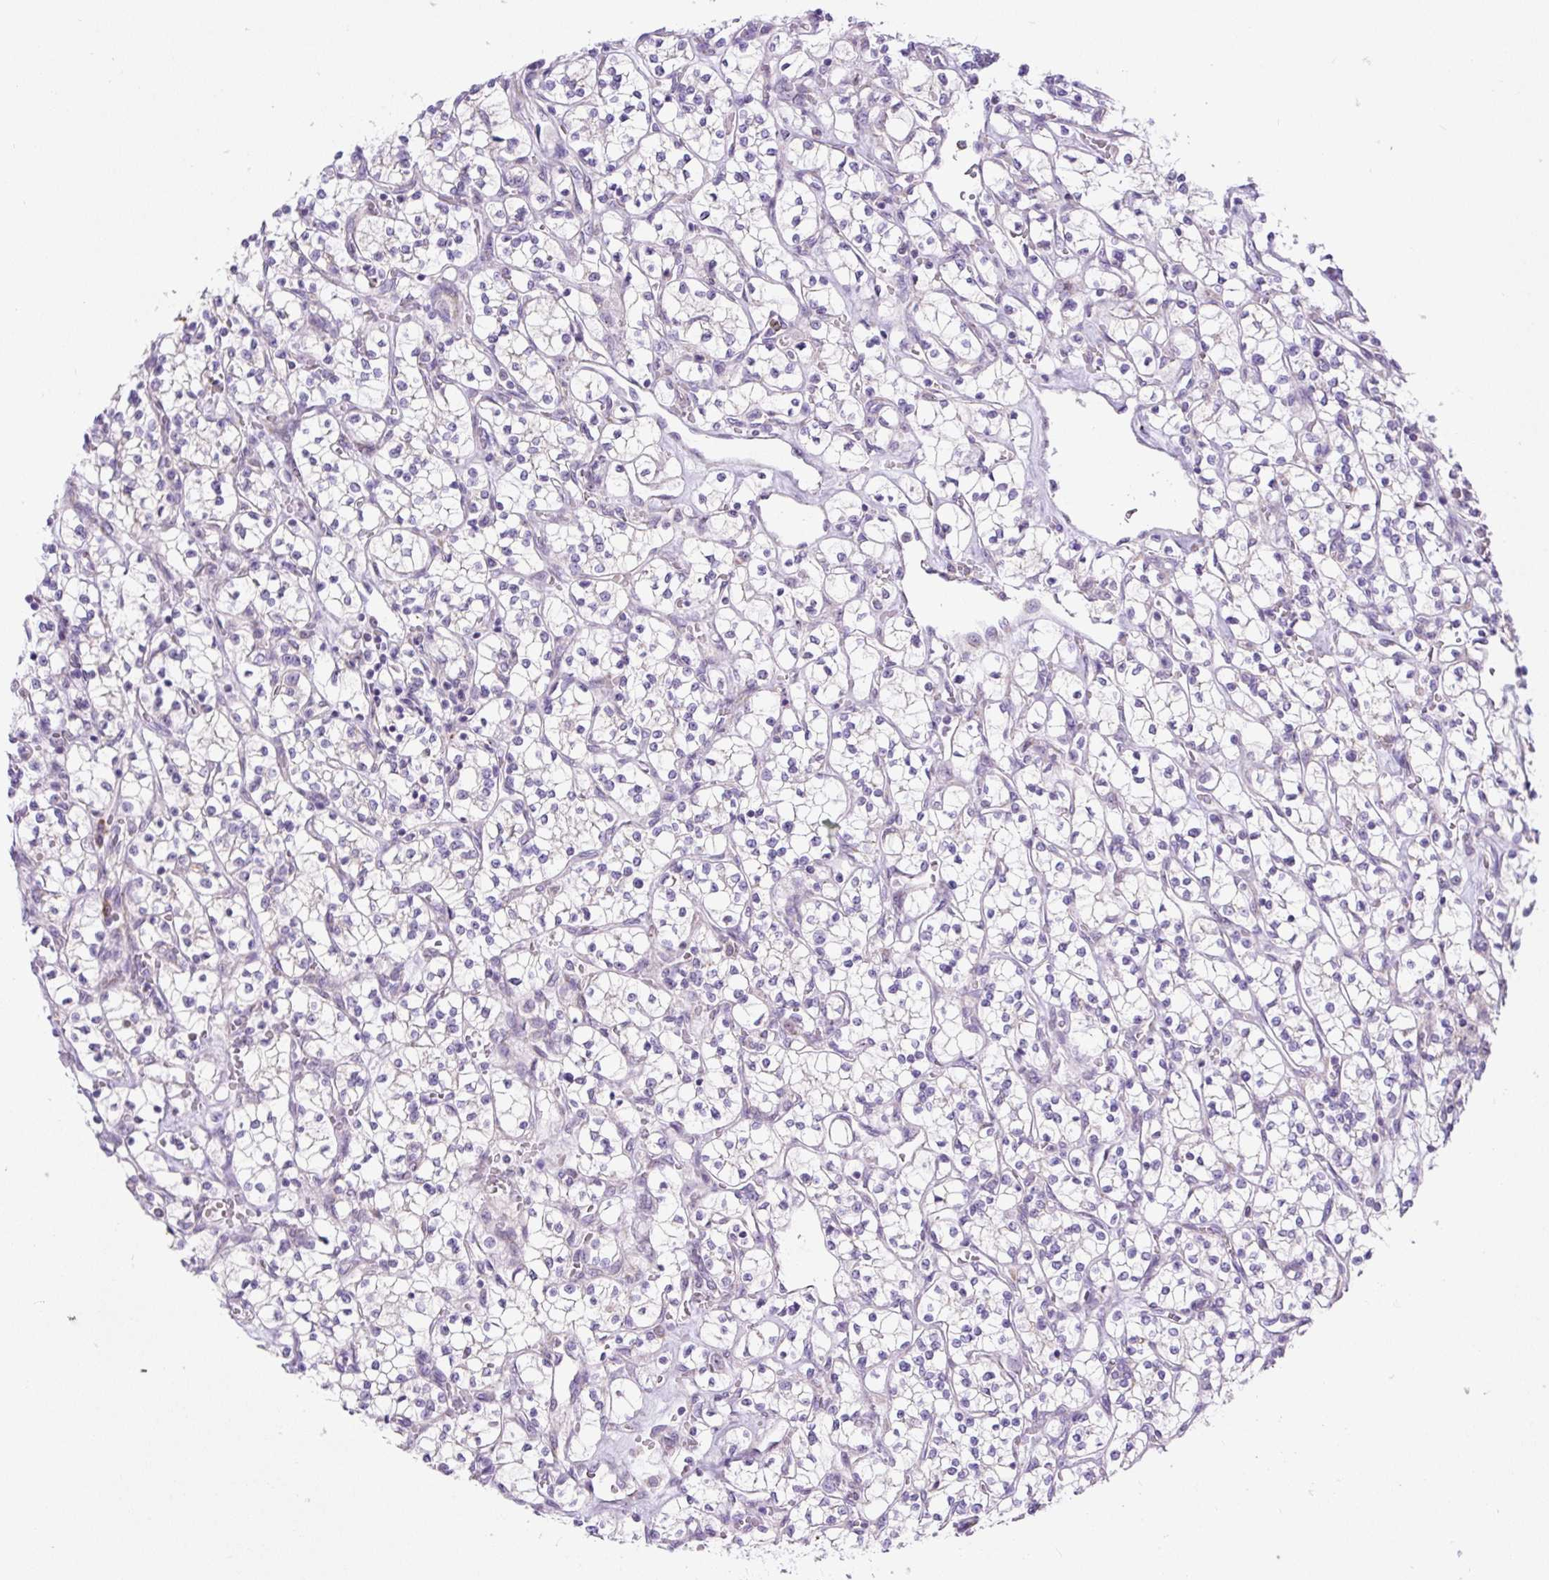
{"staining": {"intensity": "negative", "quantity": "none", "location": "none"}, "tissue": "renal cancer", "cell_type": "Tumor cells", "image_type": "cancer", "snomed": [{"axis": "morphology", "description": "Adenocarcinoma, NOS"}, {"axis": "topography", "description": "Kidney"}], "caption": "Immunohistochemistry (IHC) image of adenocarcinoma (renal) stained for a protein (brown), which demonstrates no expression in tumor cells. (Stains: DAB (3,3'-diaminobenzidine) IHC with hematoxylin counter stain, Microscopy: brightfield microscopy at high magnification).", "gene": "ZNF596", "patient": {"sex": "female", "age": 64}}